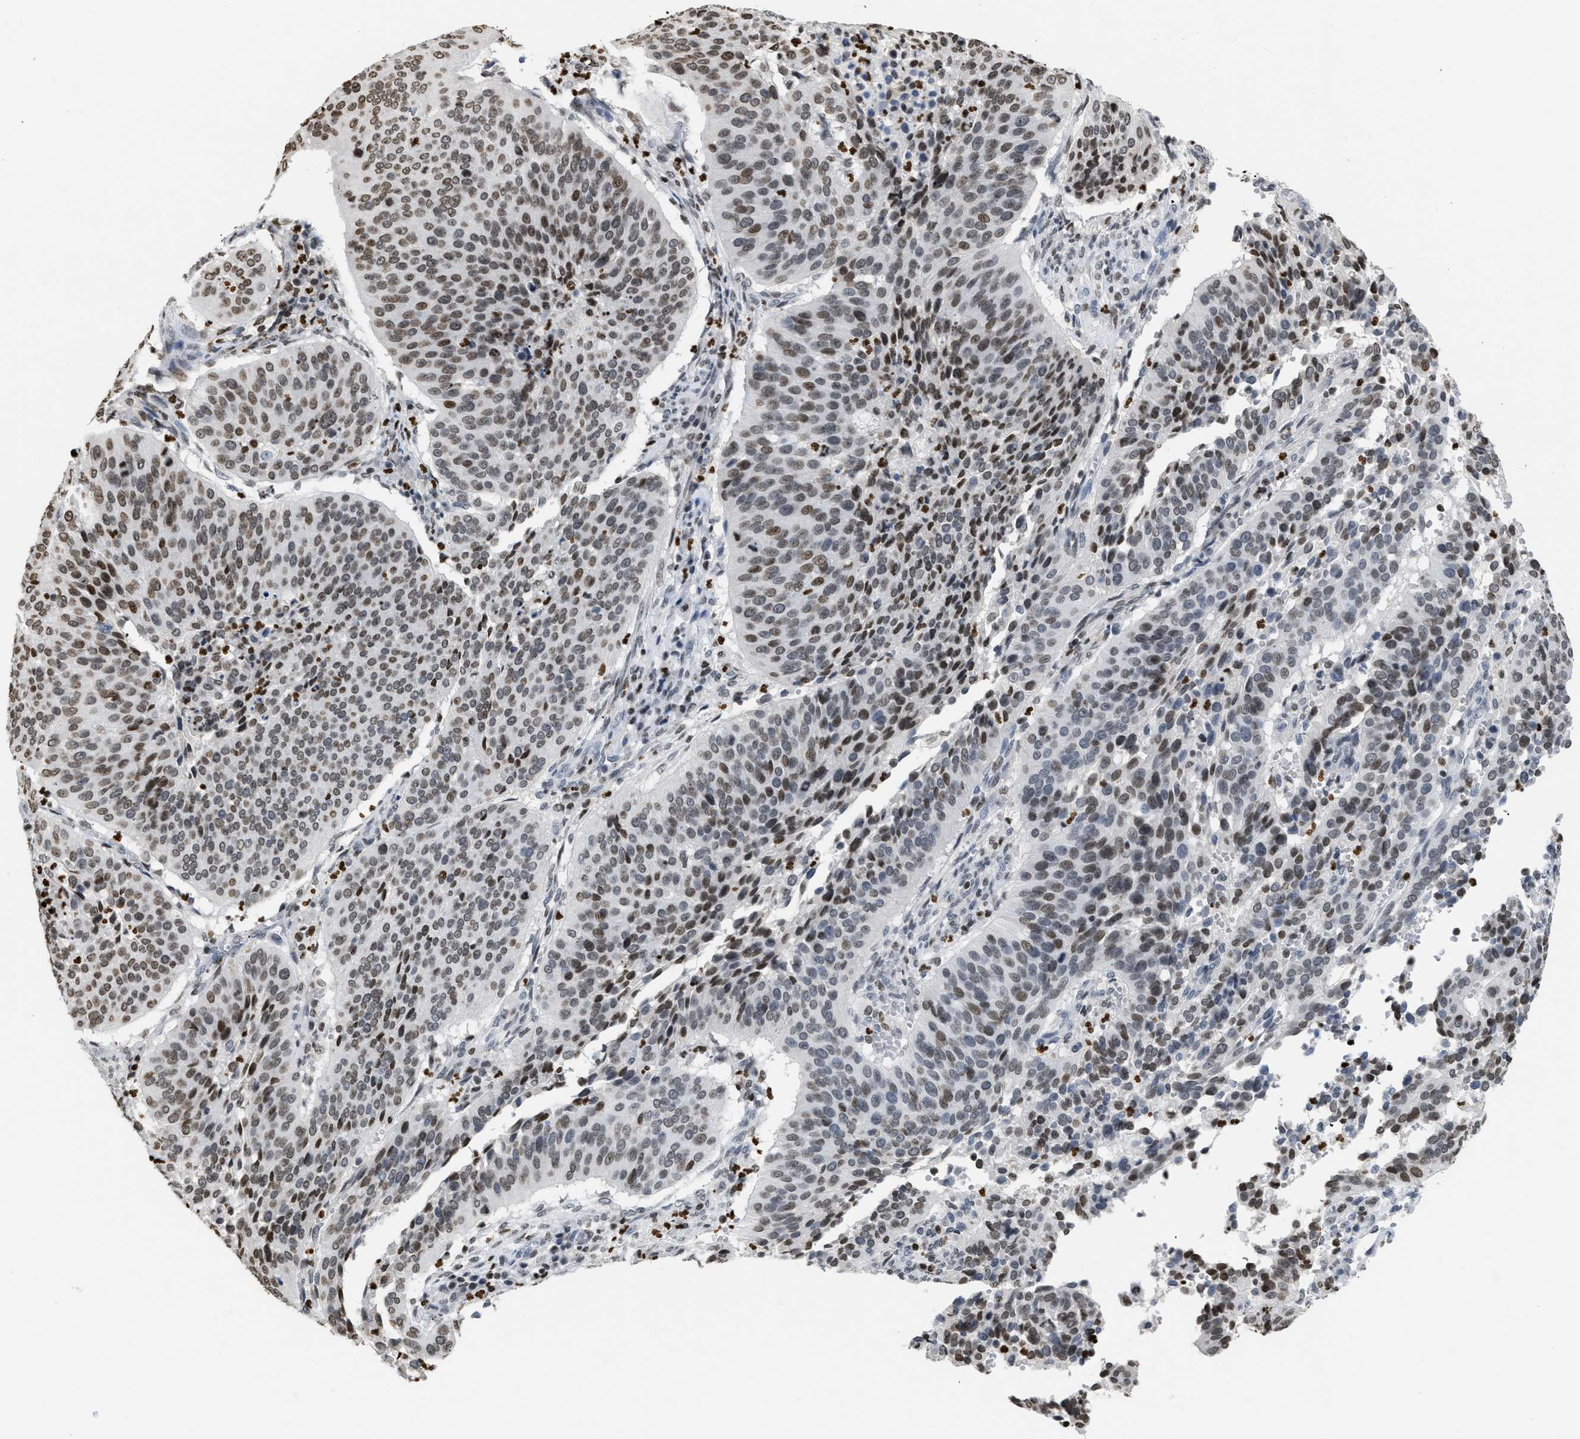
{"staining": {"intensity": "moderate", "quantity": ">75%", "location": "nuclear"}, "tissue": "cervical cancer", "cell_type": "Tumor cells", "image_type": "cancer", "snomed": [{"axis": "morphology", "description": "Normal tissue, NOS"}, {"axis": "morphology", "description": "Squamous cell carcinoma, NOS"}, {"axis": "topography", "description": "Cervix"}], "caption": "Cervical squamous cell carcinoma stained for a protein shows moderate nuclear positivity in tumor cells.", "gene": "HMGN2", "patient": {"sex": "female", "age": 39}}